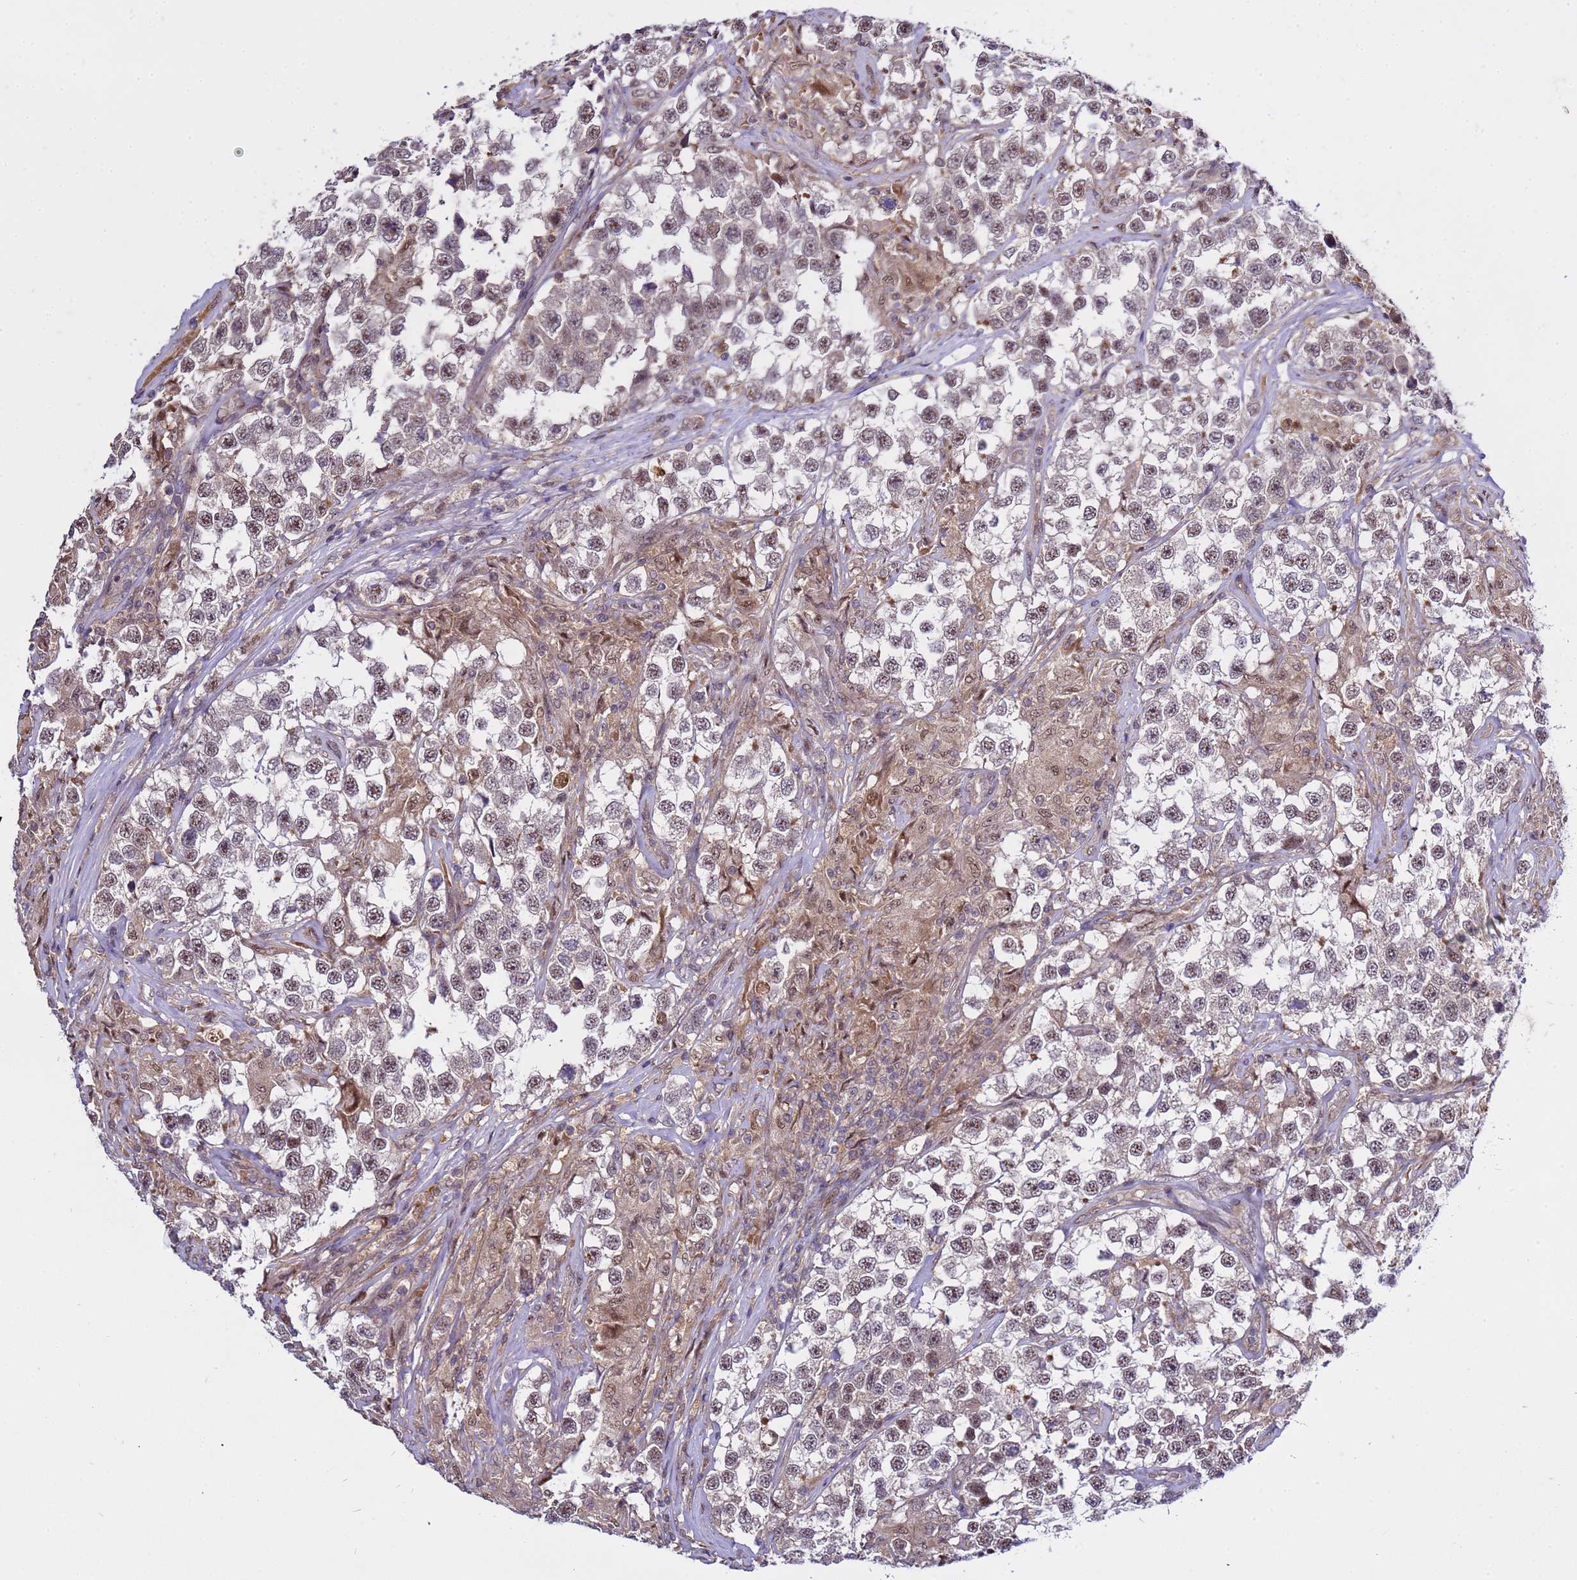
{"staining": {"intensity": "moderate", "quantity": ">75%", "location": "nuclear"}, "tissue": "testis cancer", "cell_type": "Tumor cells", "image_type": "cancer", "snomed": [{"axis": "morphology", "description": "Seminoma, NOS"}, {"axis": "topography", "description": "Testis"}], "caption": "Approximately >75% of tumor cells in seminoma (testis) reveal moderate nuclear protein expression as visualized by brown immunohistochemical staining.", "gene": "GEN1", "patient": {"sex": "male", "age": 46}}